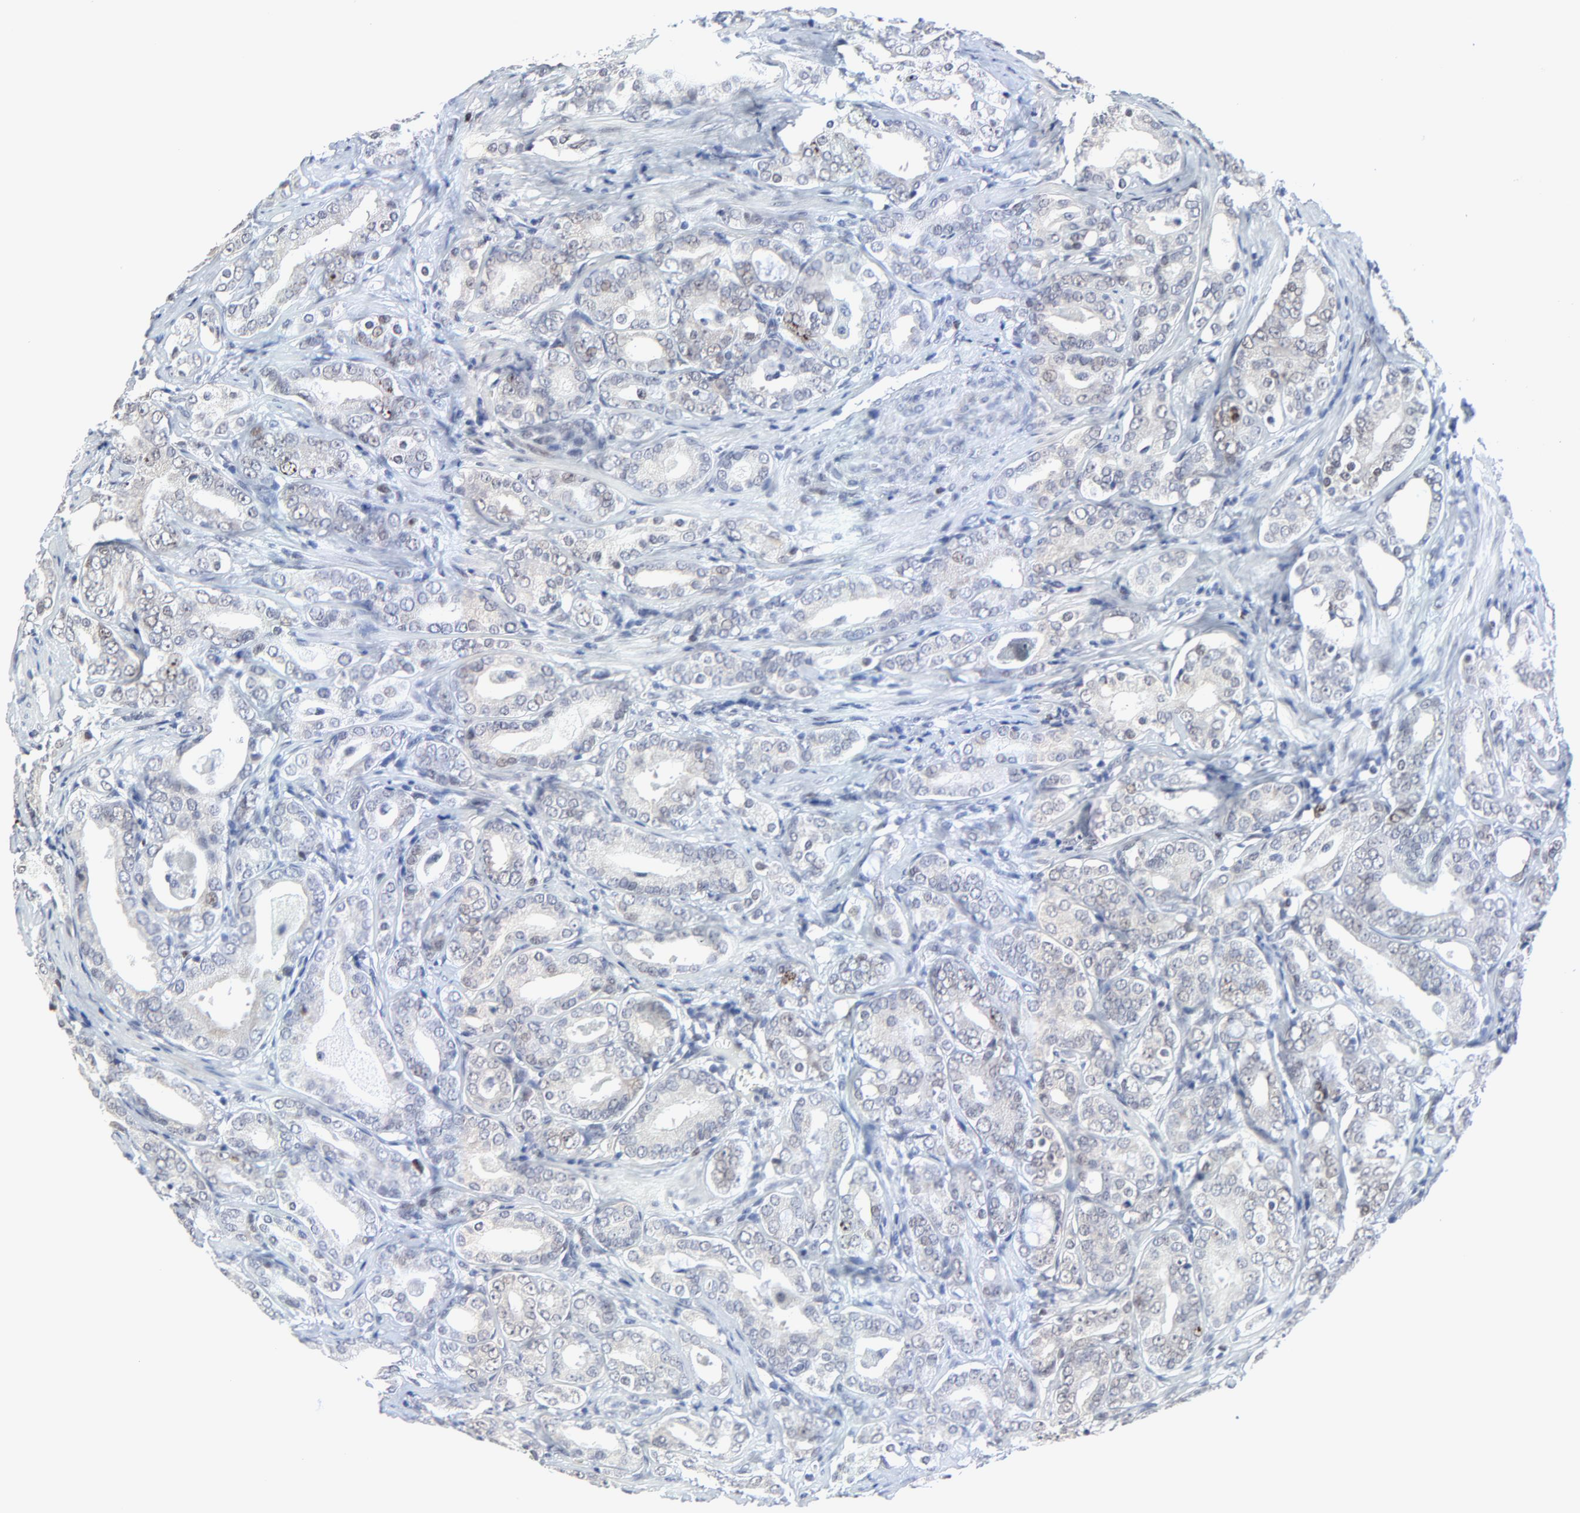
{"staining": {"intensity": "weak", "quantity": "<25%", "location": "nuclear"}, "tissue": "prostate cancer", "cell_type": "Tumor cells", "image_type": "cancer", "snomed": [{"axis": "morphology", "description": "Adenocarcinoma, Low grade"}, {"axis": "topography", "description": "Prostate"}], "caption": "Tumor cells show no significant protein expression in prostate cancer.", "gene": "ZNF589", "patient": {"sex": "male", "age": 59}}